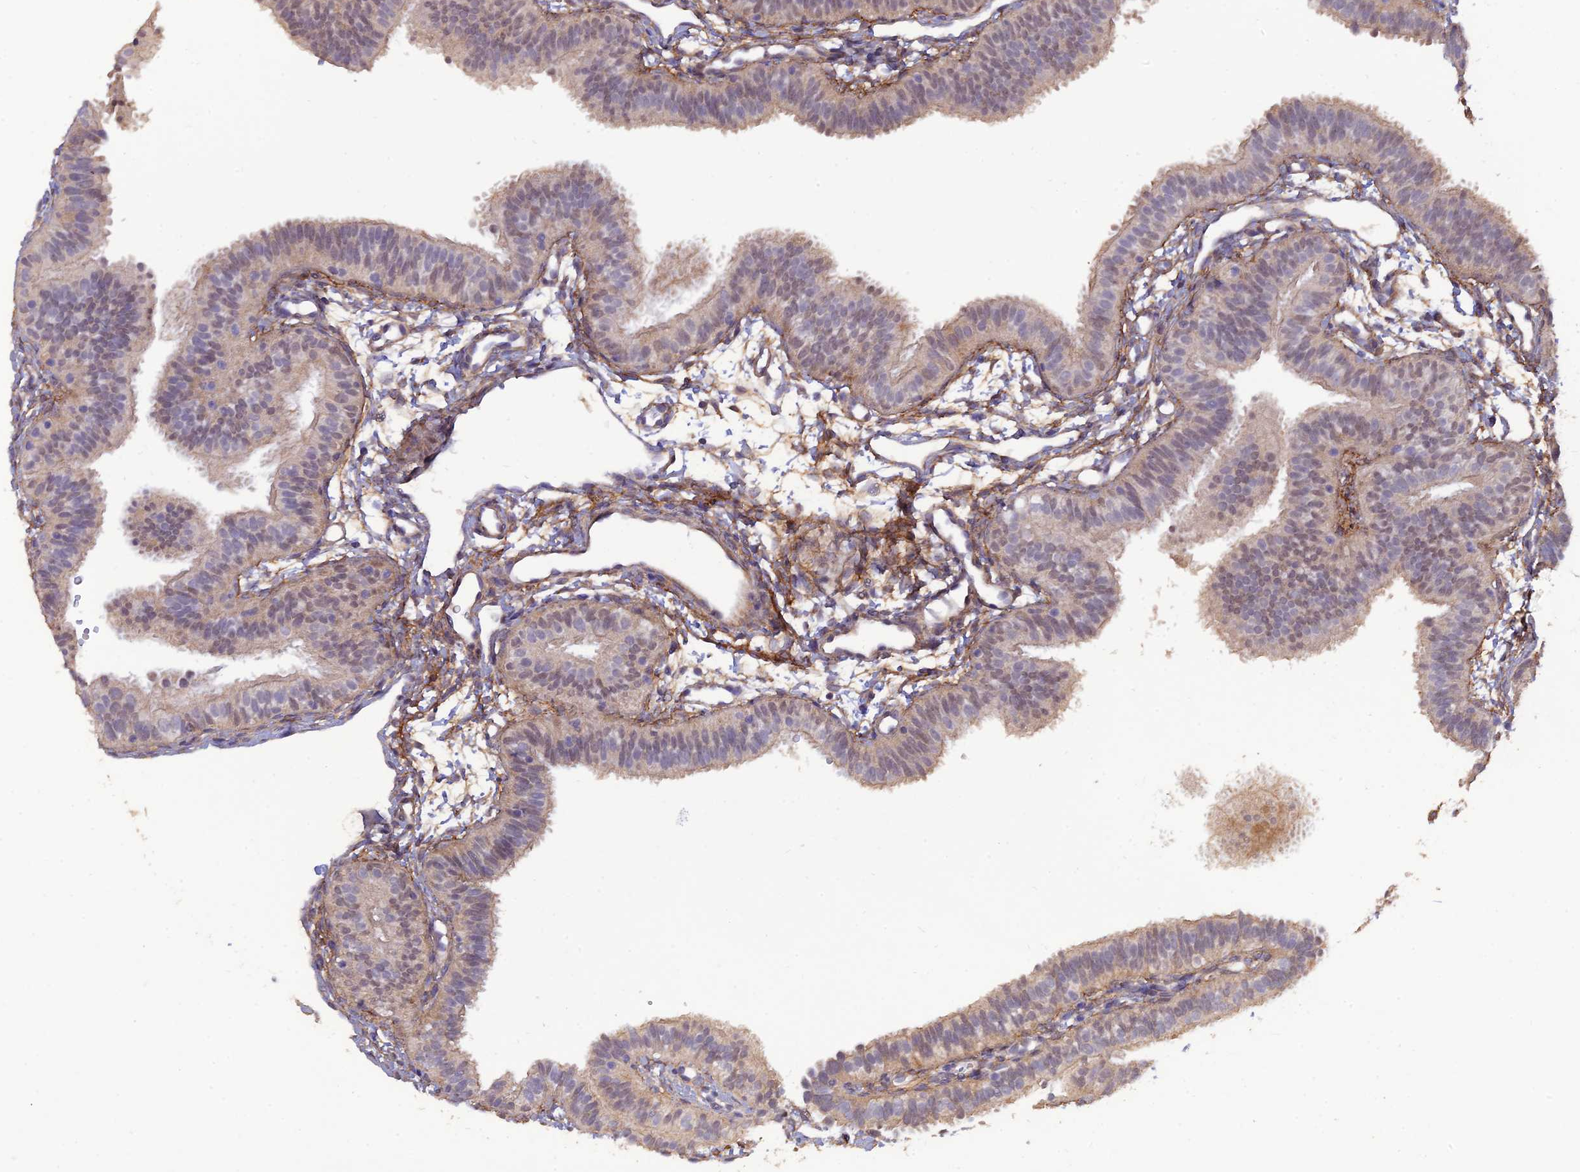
{"staining": {"intensity": "weak", "quantity": "25%-75%", "location": "cytoplasmic/membranous"}, "tissue": "fallopian tube", "cell_type": "Glandular cells", "image_type": "normal", "snomed": [{"axis": "morphology", "description": "Normal tissue, NOS"}, {"axis": "topography", "description": "Fallopian tube"}], "caption": "An immunohistochemistry (IHC) photomicrograph of benign tissue is shown. Protein staining in brown shows weak cytoplasmic/membranous positivity in fallopian tube within glandular cells.", "gene": "PAGR1", "patient": {"sex": "female", "age": 35}}